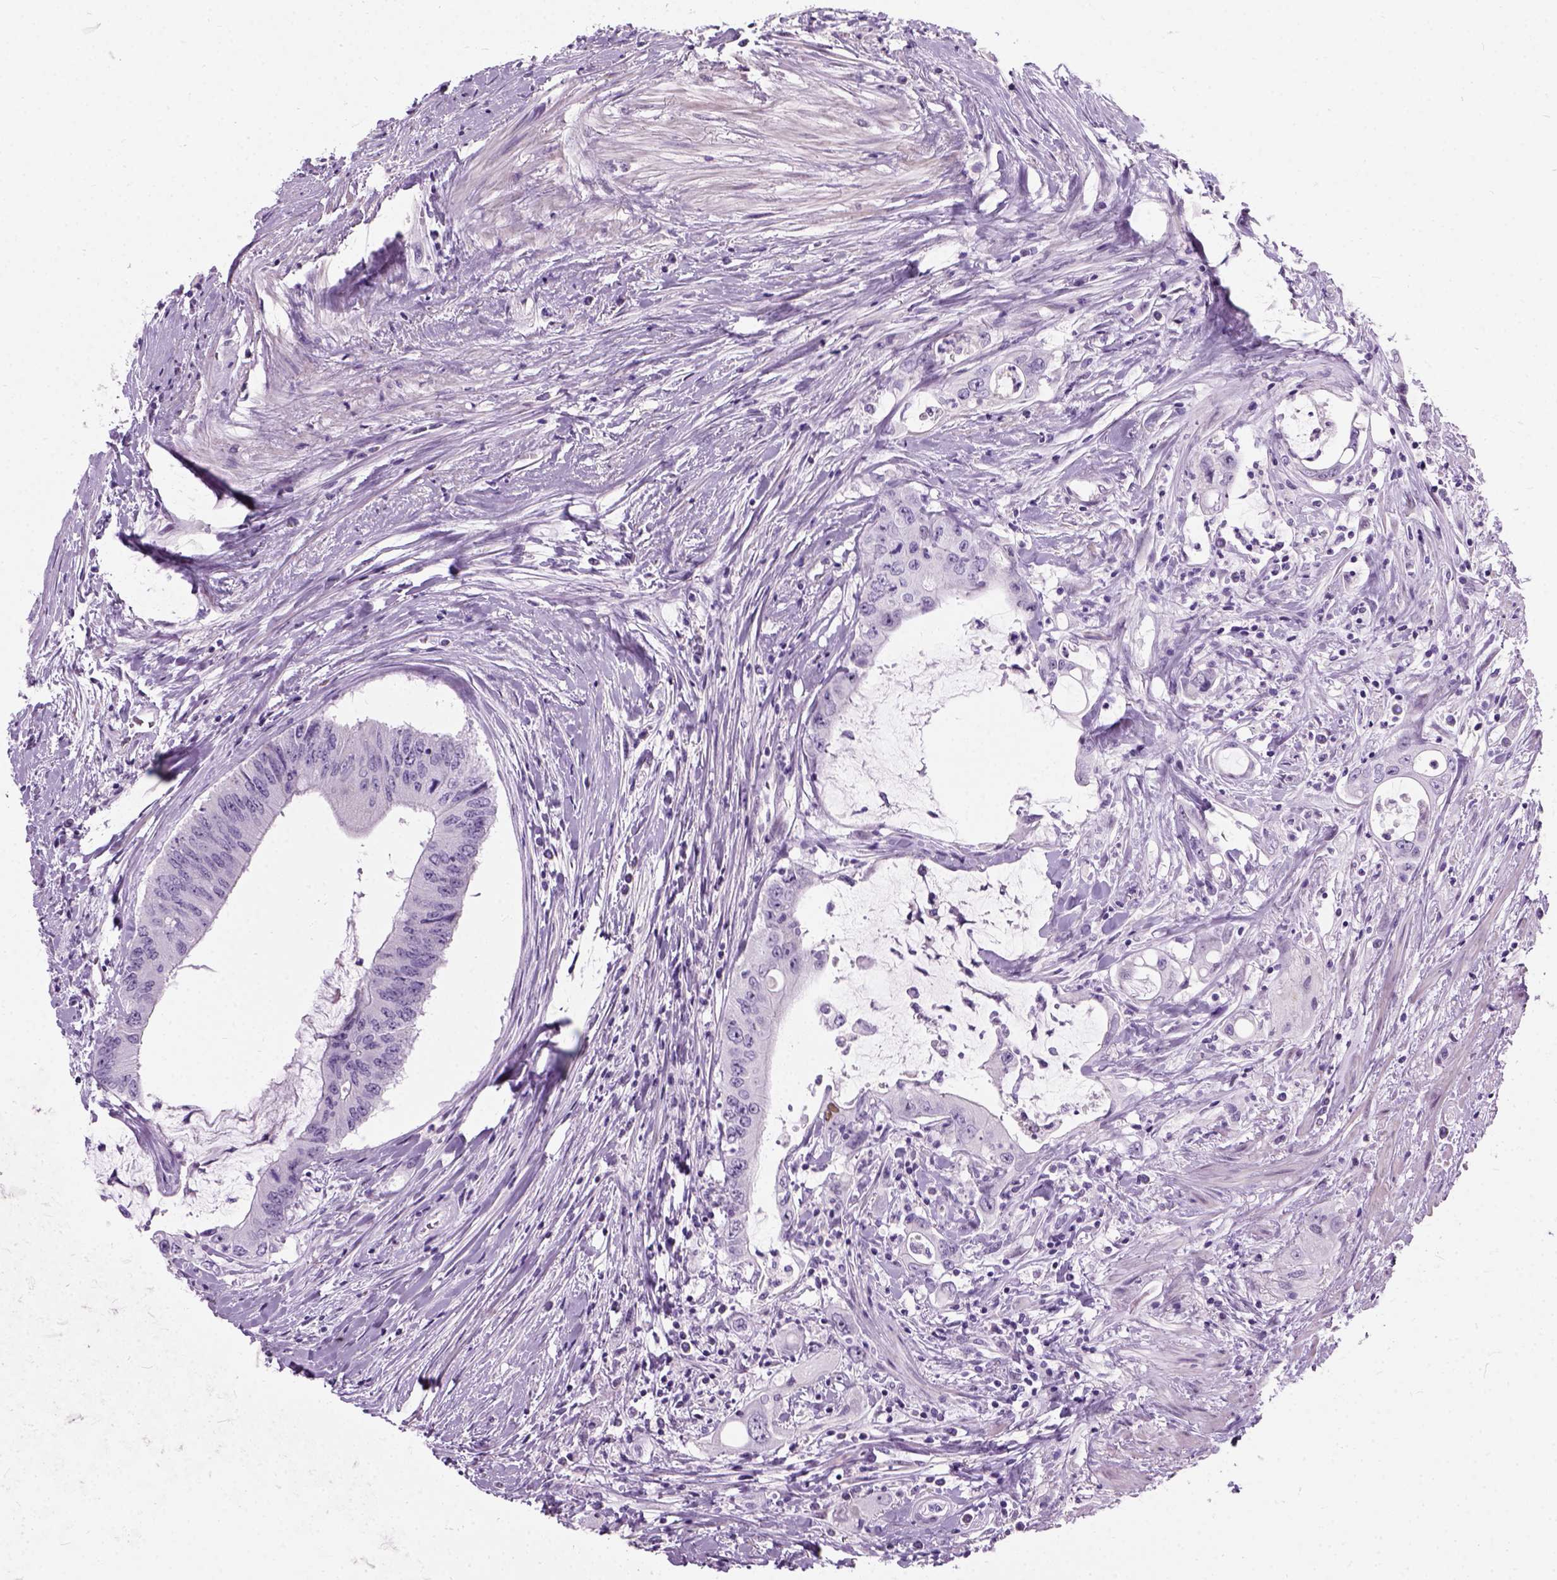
{"staining": {"intensity": "negative", "quantity": "none", "location": "none"}, "tissue": "colorectal cancer", "cell_type": "Tumor cells", "image_type": "cancer", "snomed": [{"axis": "morphology", "description": "Adenocarcinoma, NOS"}, {"axis": "topography", "description": "Rectum"}], "caption": "DAB (3,3'-diaminobenzidine) immunohistochemical staining of human adenocarcinoma (colorectal) displays no significant positivity in tumor cells.", "gene": "AXDND1", "patient": {"sex": "male", "age": 59}}